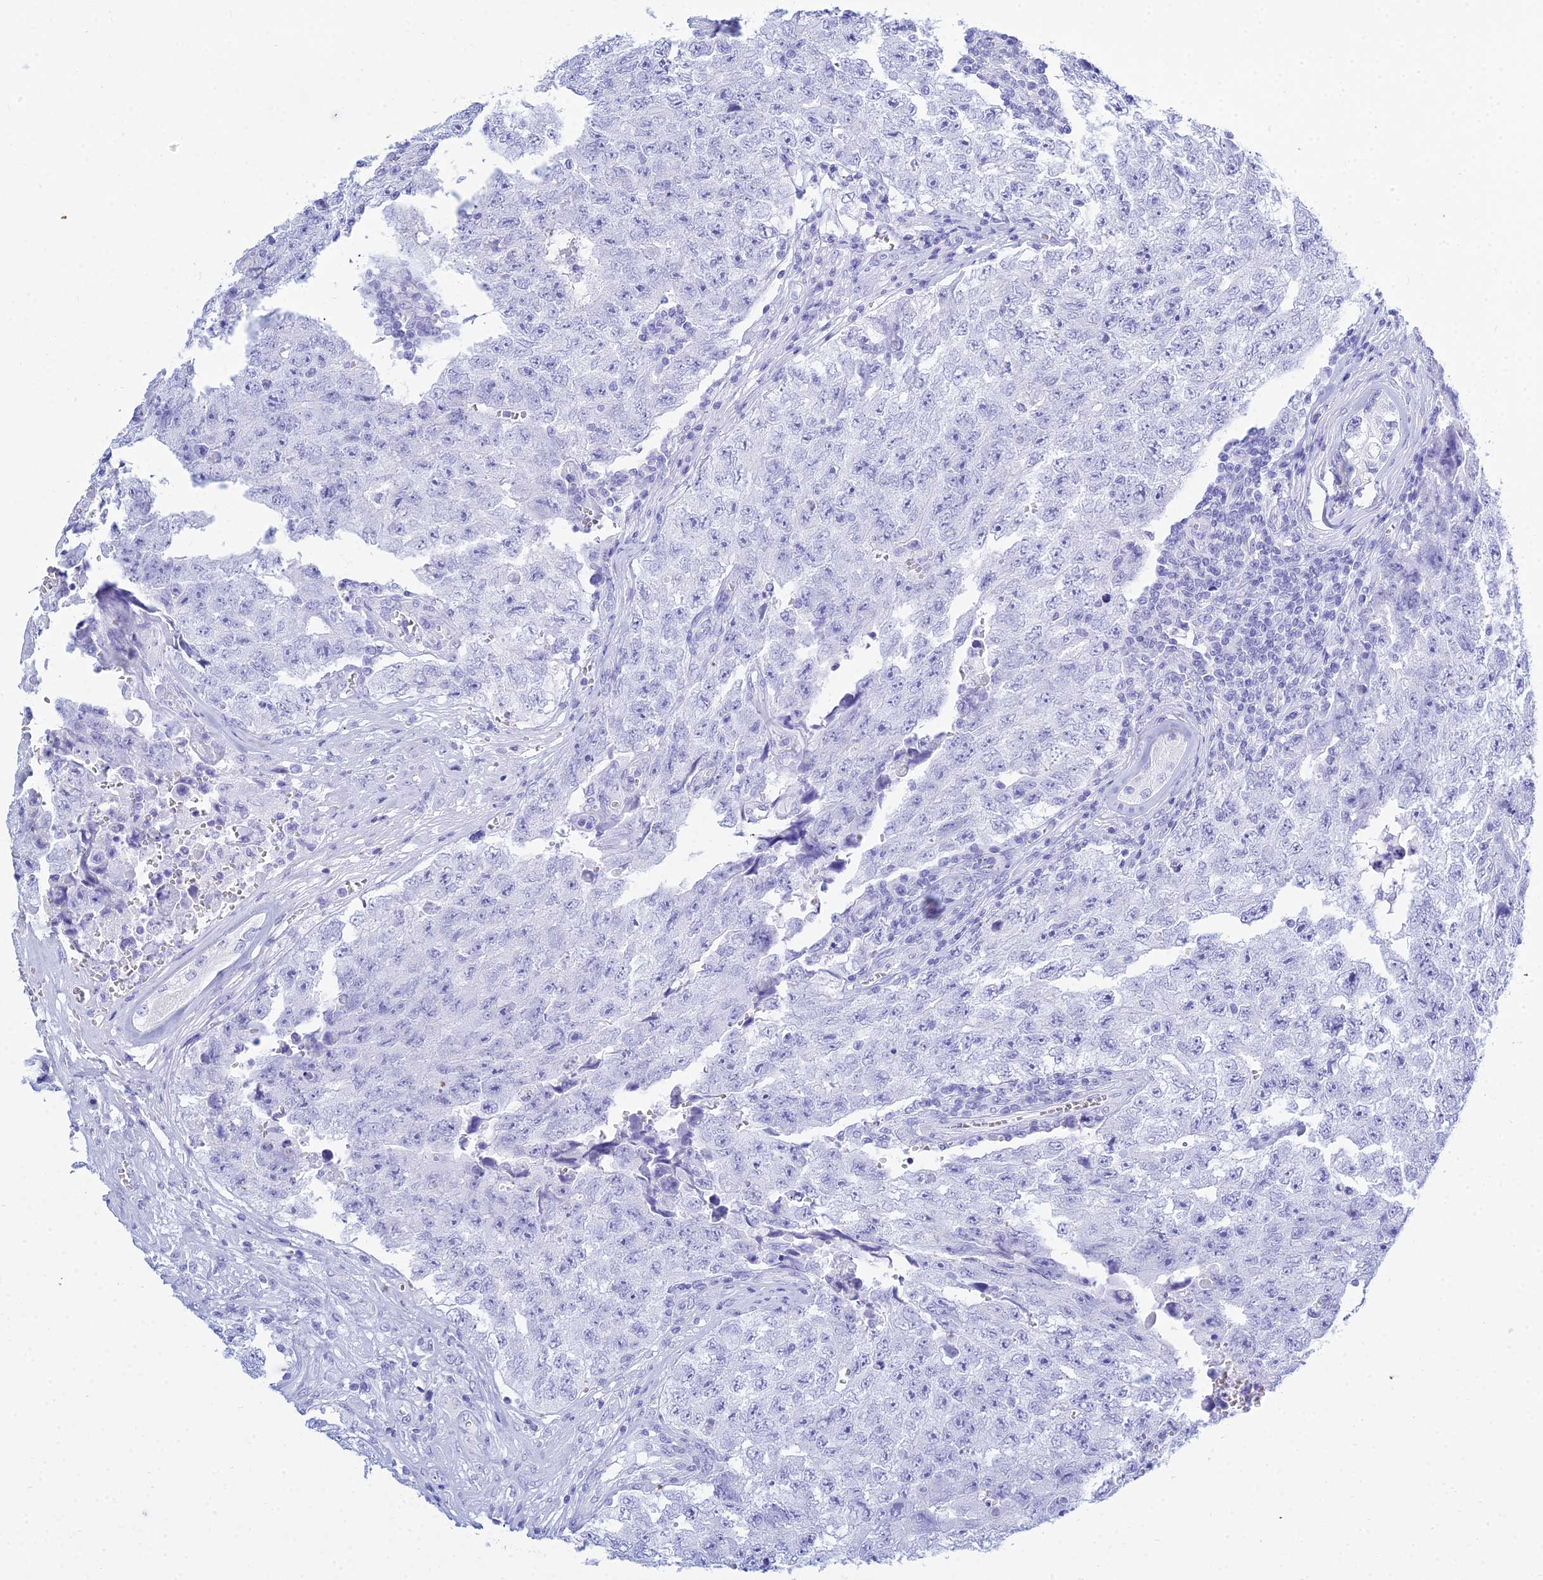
{"staining": {"intensity": "negative", "quantity": "none", "location": "none"}, "tissue": "testis cancer", "cell_type": "Tumor cells", "image_type": "cancer", "snomed": [{"axis": "morphology", "description": "Carcinoma, Embryonal, NOS"}, {"axis": "topography", "description": "Testis"}], "caption": "This photomicrograph is of testis cancer (embryonal carcinoma) stained with immunohistochemistry to label a protein in brown with the nuclei are counter-stained blue. There is no expression in tumor cells.", "gene": "PATE4", "patient": {"sex": "male", "age": 17}}